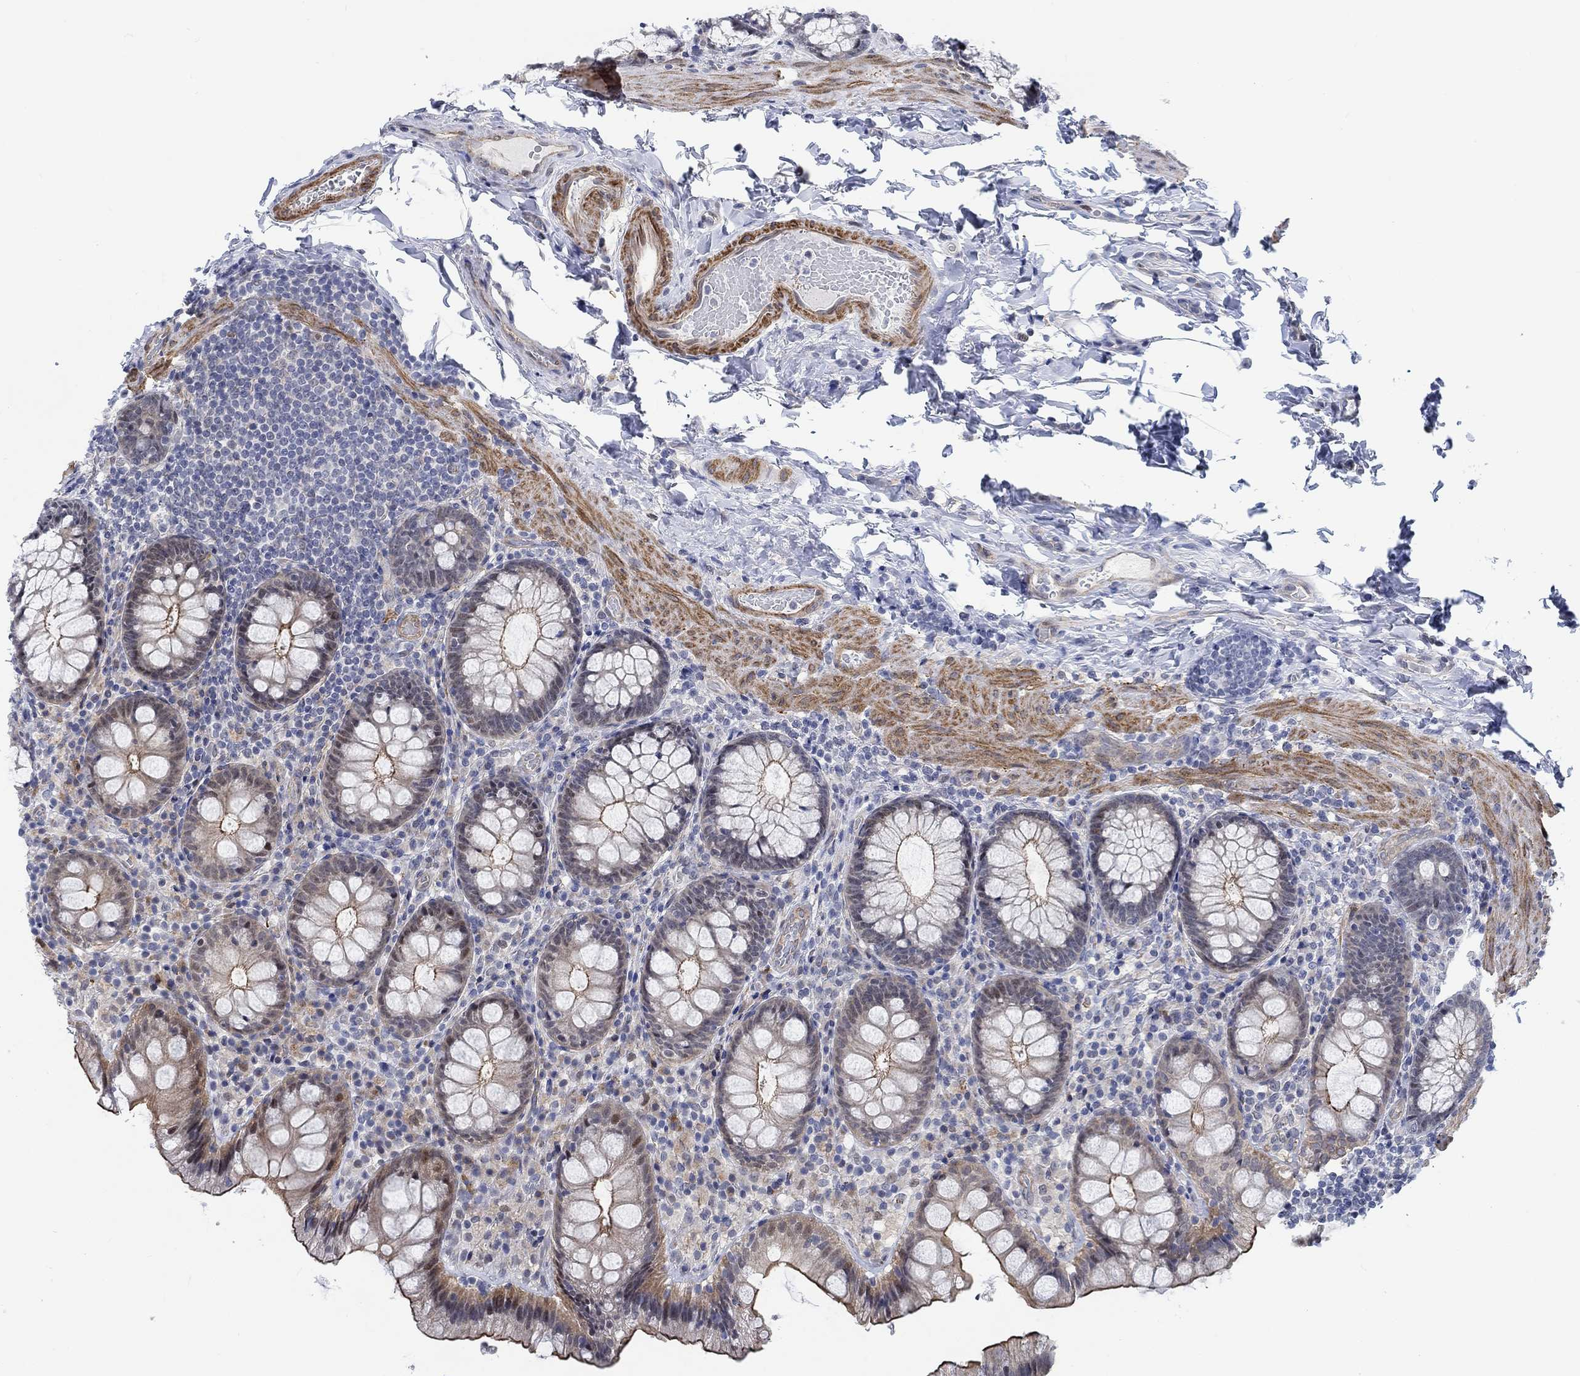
{"staining": {"intensity": "strong", "quantity": "25%-75%", "location": "cytoplasmic/membranous"}, "tissue": "colon", "cell_type": "Endothelial cells", "image_type": "normal", "snomed": [{"axis": "morphology", "description": "Normal tissue, NOS"}, {"axis": "topography", "description": "Colon"}], "caption": "Normal colon exhibits strong cytoplasmic/membranous expression in about 25%-75% of endothelial cells, visualized by immunohistochemistry.", "gene": "KCNH8", "patient": {"sex": "female", "age": 86}}